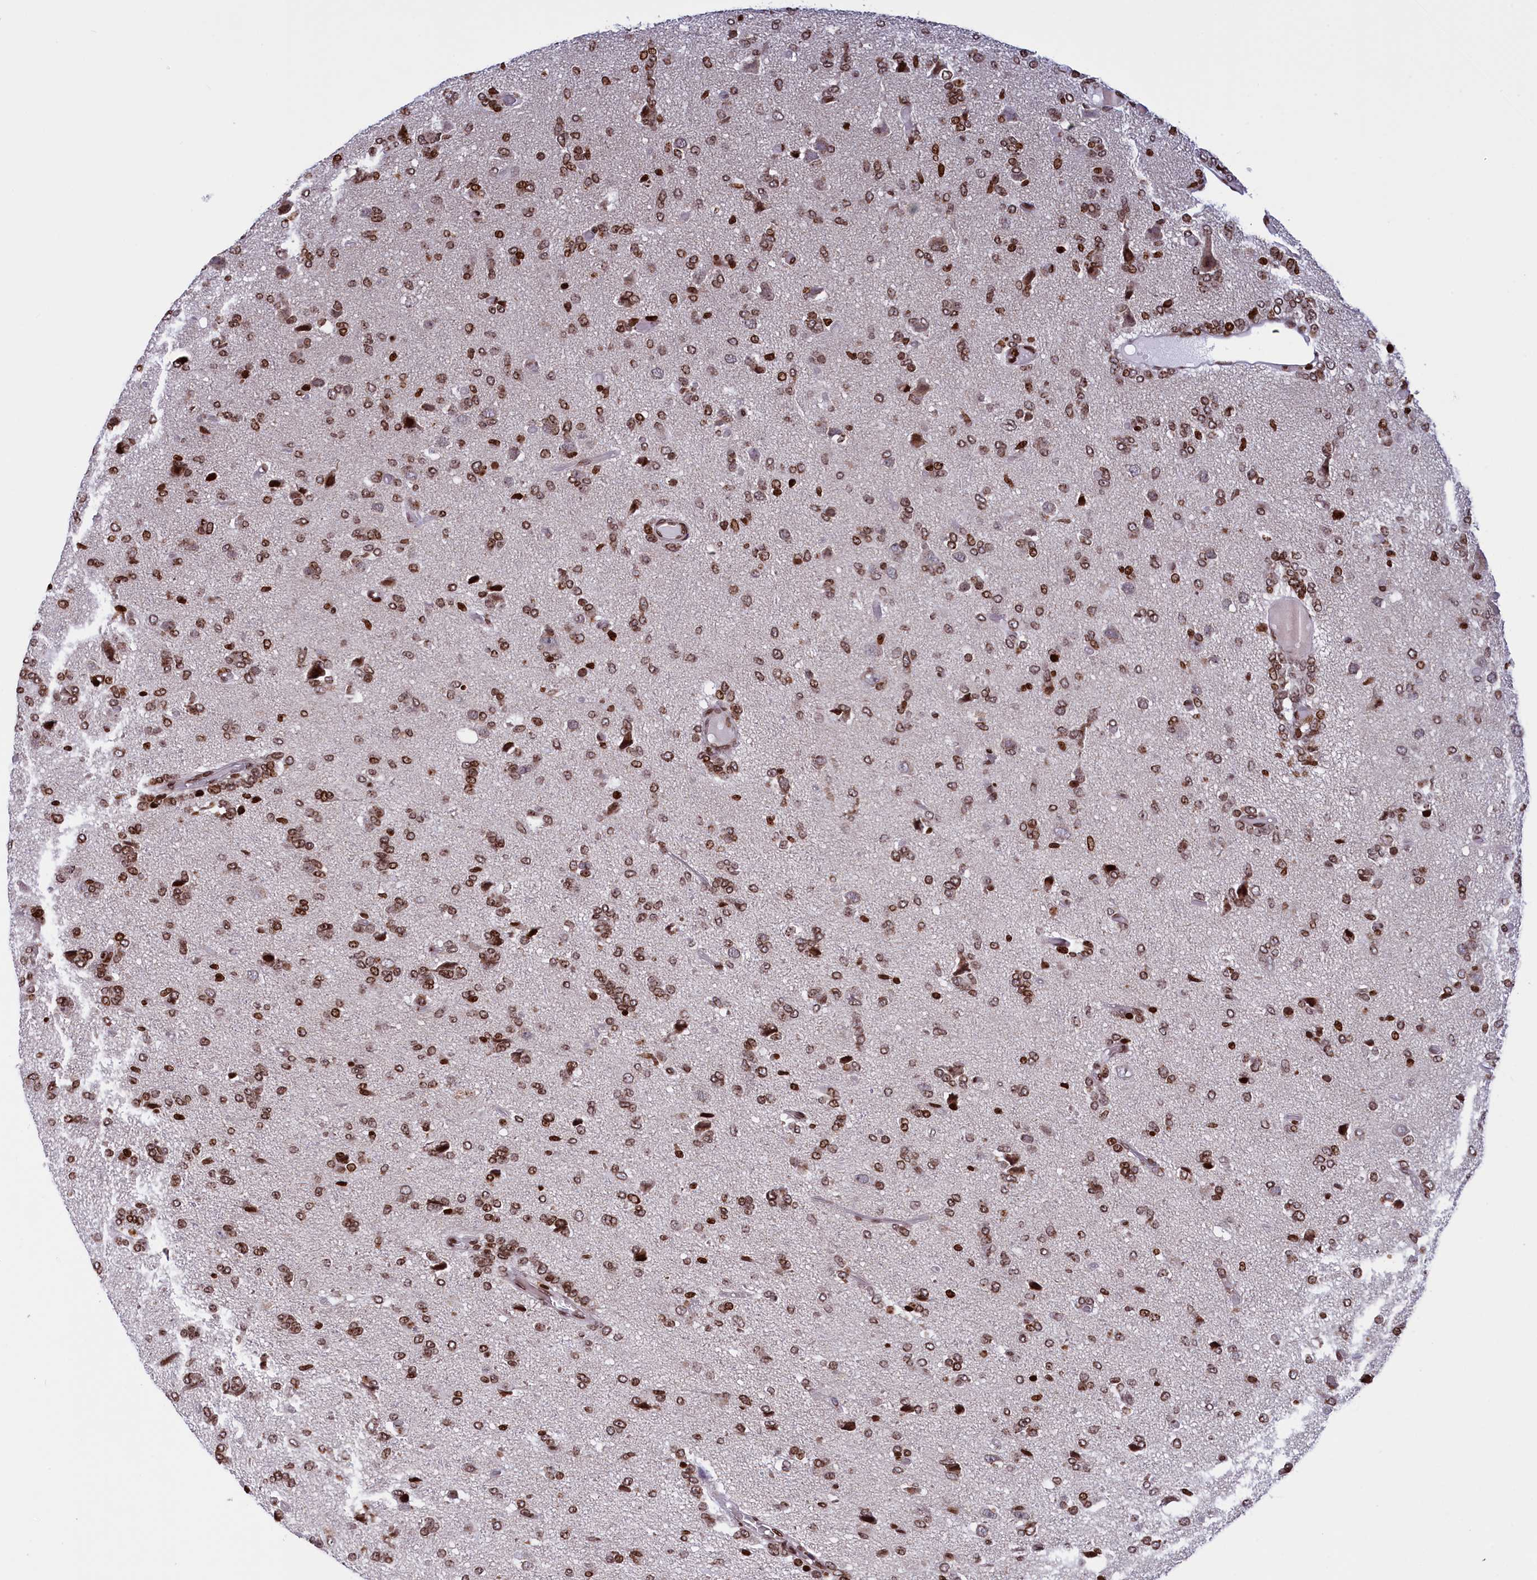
{"staining": {"intensity": "moderate", "quantity": ">75%", "location": "nuclear"}, "tissue": "glioma", "cell_type": "Tumor cells", "image_type": "cancer", "snomed": [{"axis": "morphology", "description": "Glioma, malignant, High grade"}, {"axis": "topography", "description": "Brain"}], "caption": "This micrograph exhibits IHC staining of malignant high-grade glioma, with medium moderate nuclear expression in about >75% of tumor cells.", "gene": "TIMM29", "patient": {"sex": "female", "age": 59}}